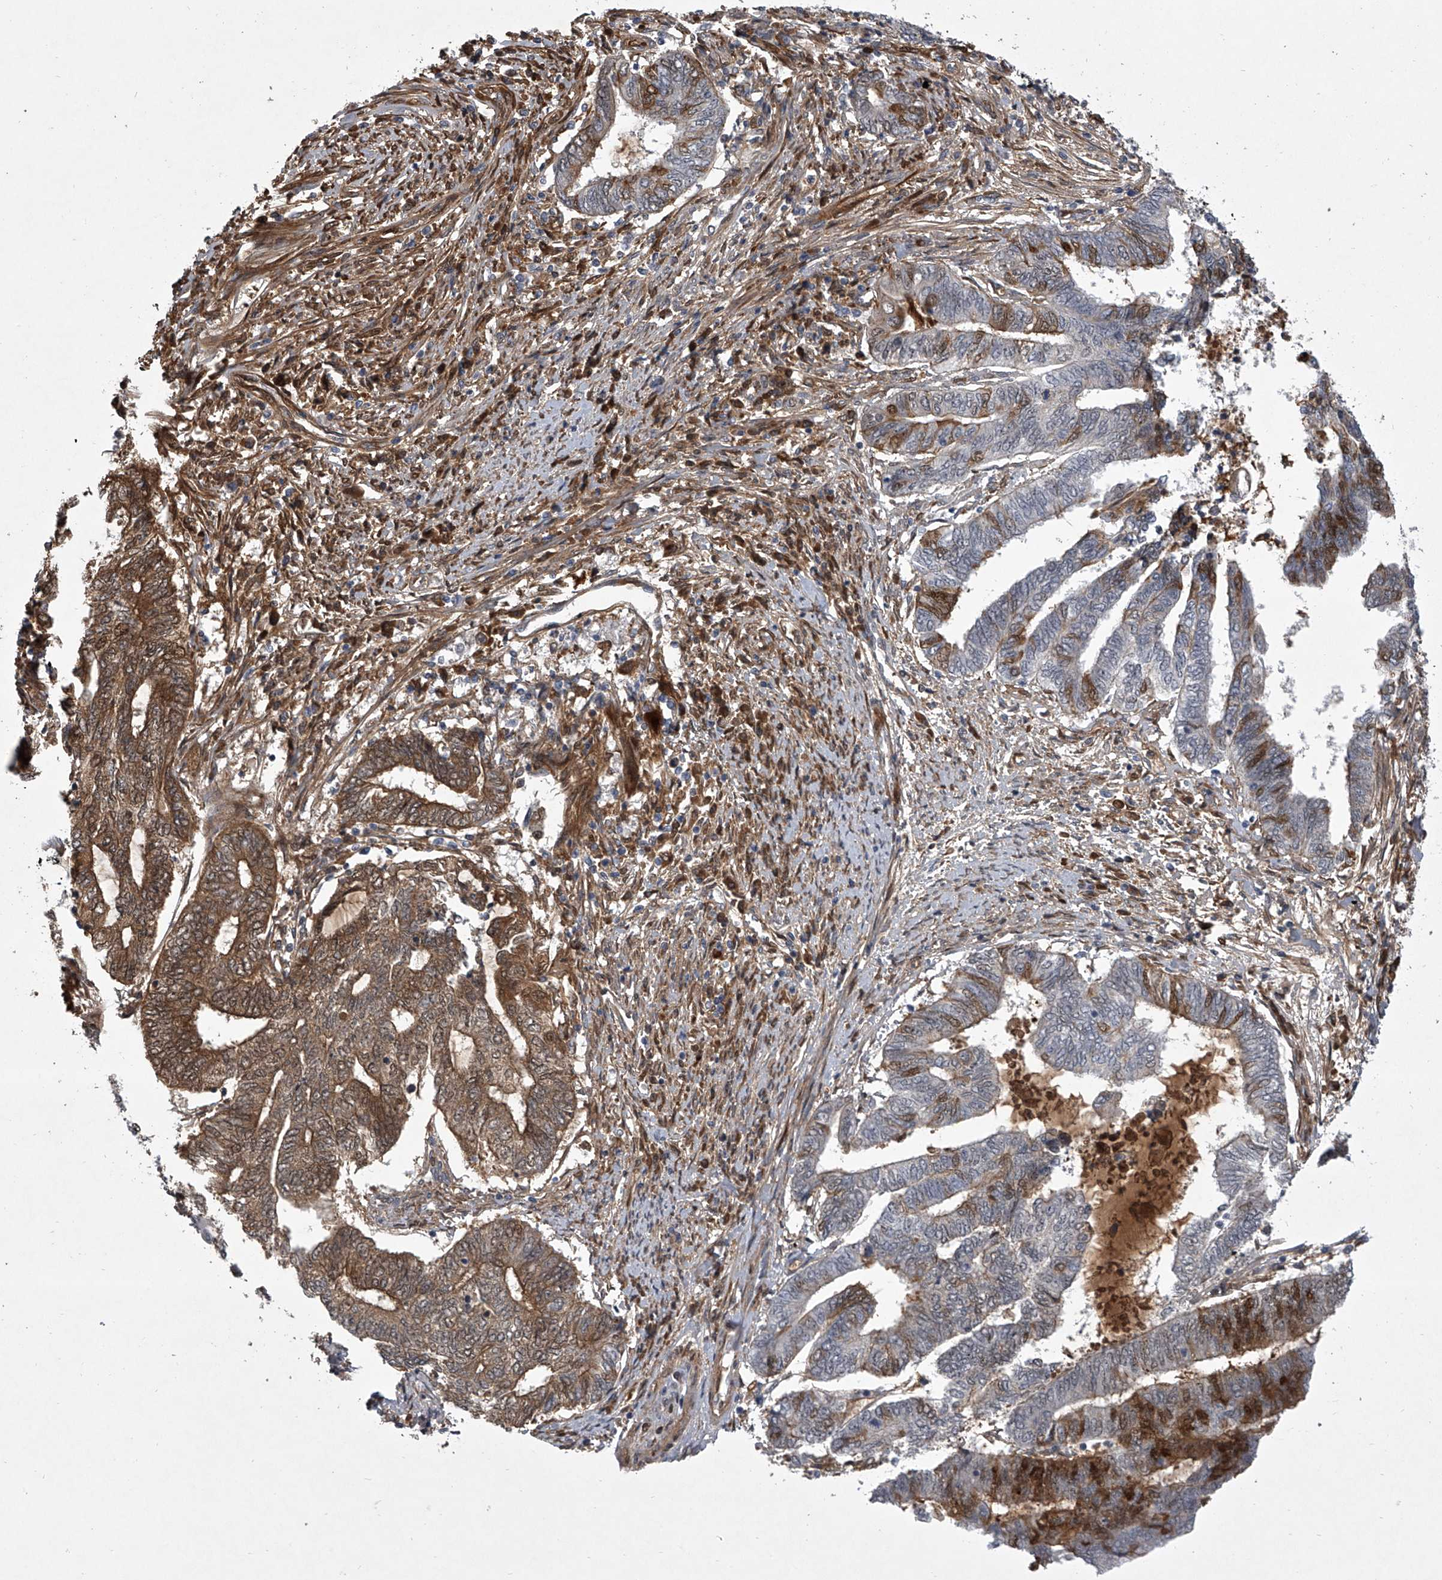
{"staining": {"intensity": "moderate", "quantity": "25%-75%", "location": "cytoplasmic/membranous"}, "tissue": "endometrial cancer", "cell_type": "Tumor cells", "image_type": "cancer", "snomed": [{"axis": "morphology", "description": "Adenocarcinoma, NOS"}, {"axis": "topography", "description": "Uterus"}, {"axis": "topography", "description": "Endometrium"}], "caption": "IHC photomicrograph of neoplastic tissue: human endometrial adenocarcinoma stained using immunohistochemistry (IHC) reveals medium levels of moderate protein expression localized specifically in the cytoplasmic/membranous of tumor cells, appearing as a cytoplasmic/membranous brown color.", "gene": "HEATR6", "patient": {"sex": "female", "age": 70}}